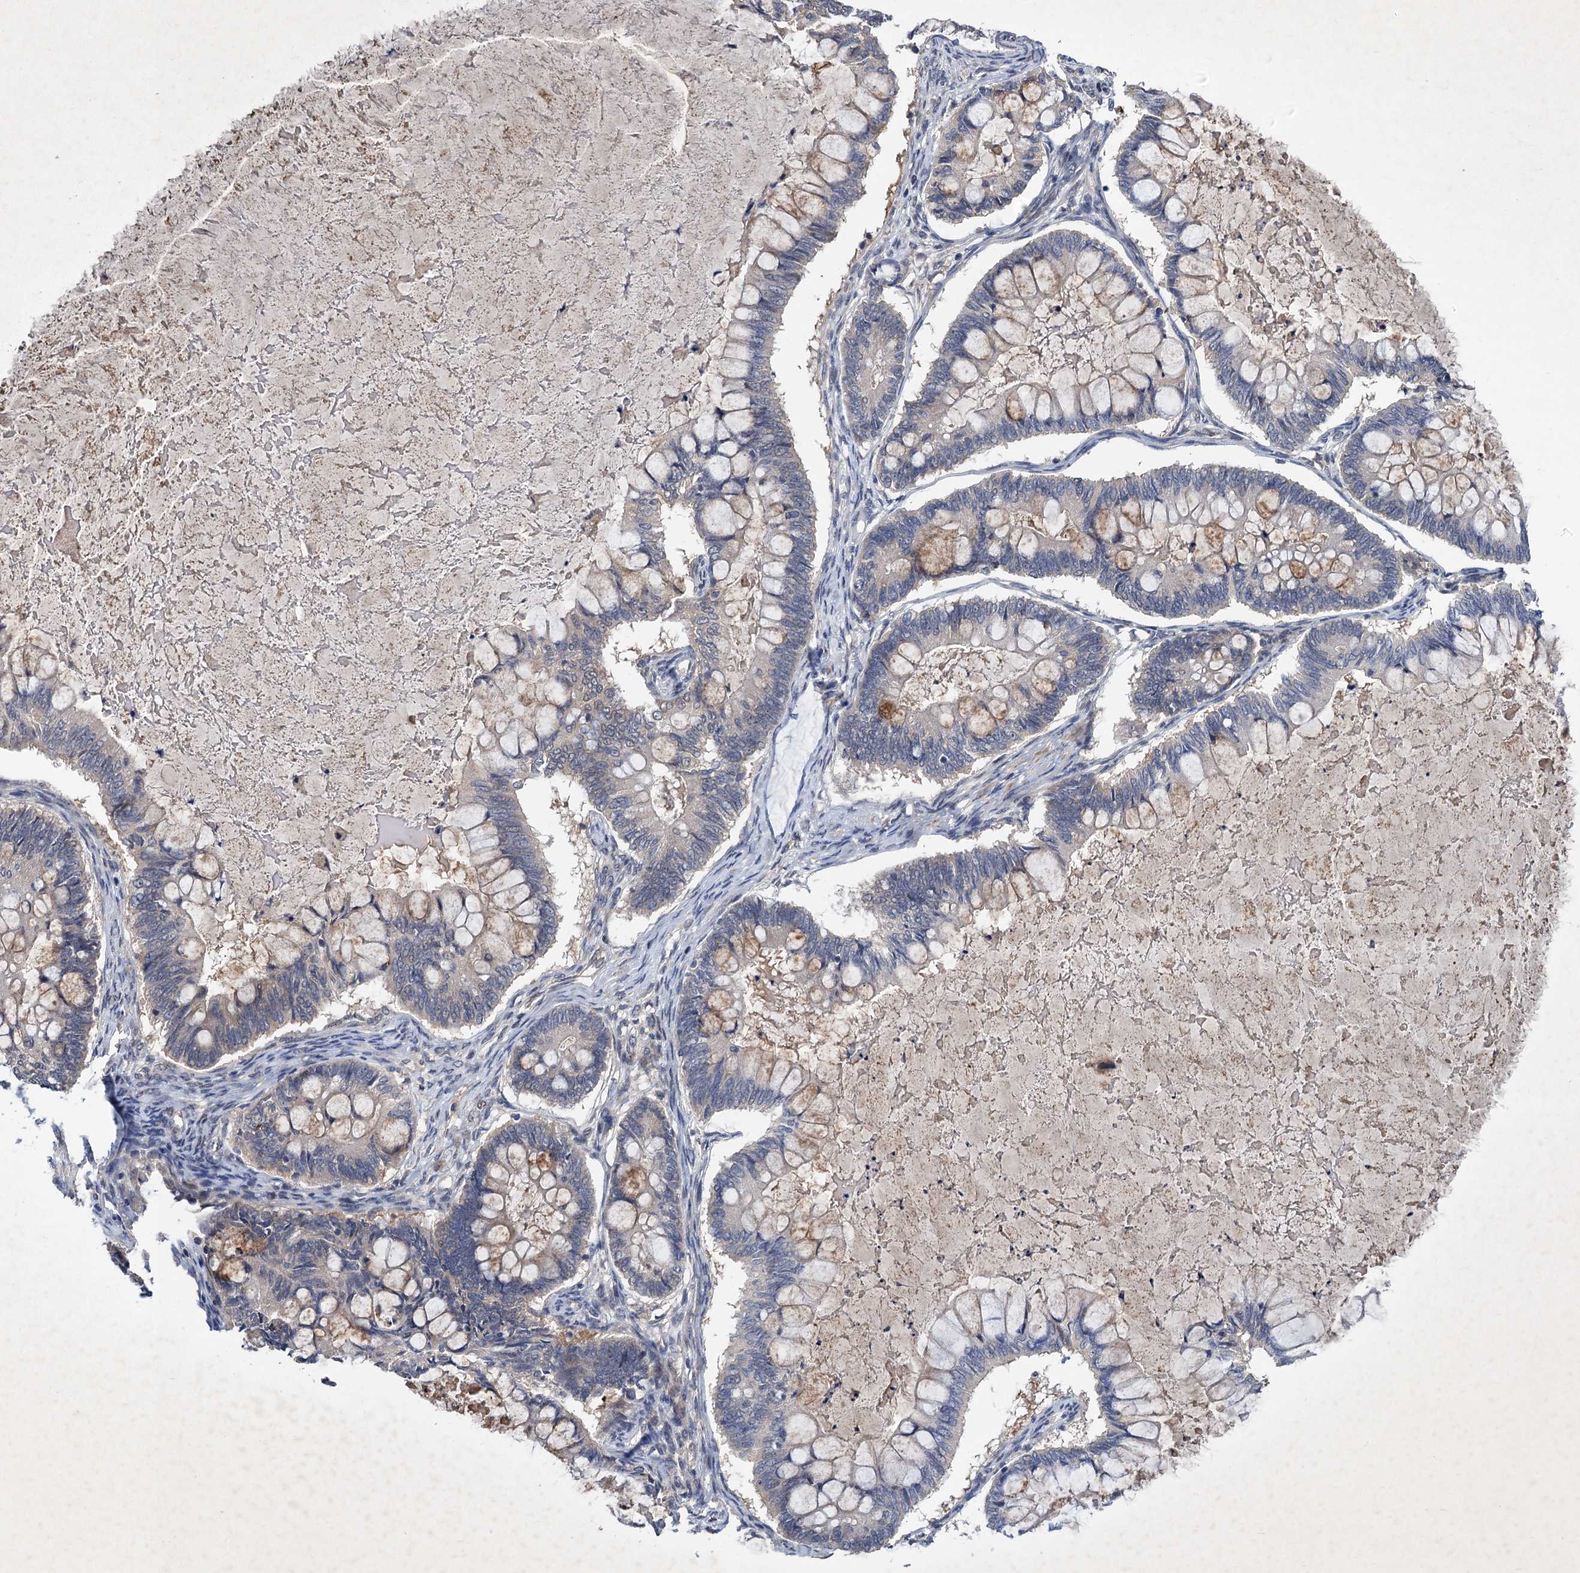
{"staining": {"intensity": "moderate", "quantity": "<25%", "location": "cytoplasmic/membranous"}, "tissue": "ovarian cancer", "cell_type": "Tumor cells", "image_type": "cancer", "snomed": [{"axis": "morphology", "description": "Cystadenocarcinoma, mucinous, NOS"}, {"axis": "topography", "description": "Ovary"}], "caption": "DAB (3,3'-diaminobenzidine) immunohistochemical staining of ovarian cancer reveals moderate cytoplasmic/membranous protein expression in about <25% of tumor cells.", "gene": "TMEM39B", "patient": {"sex": "female", "age": 61}}